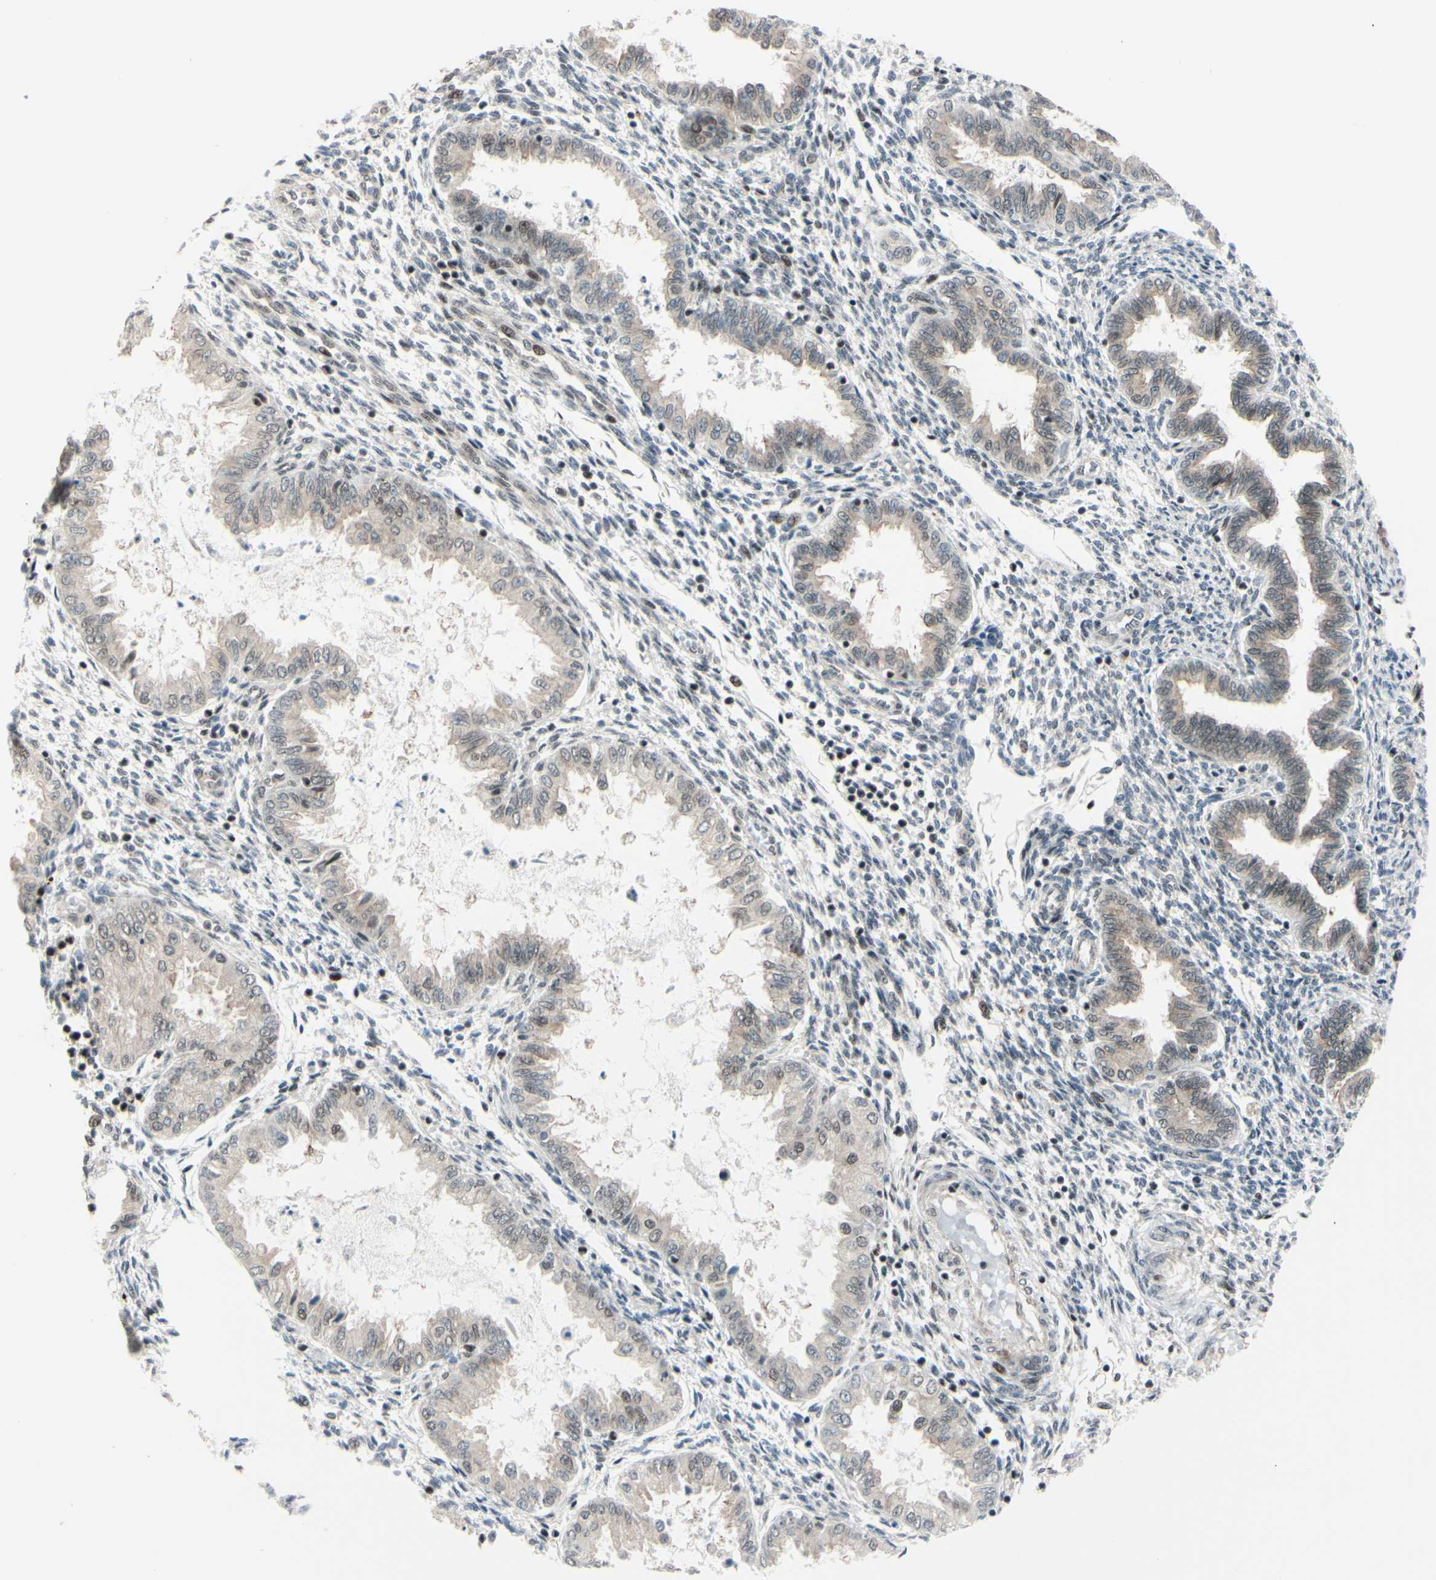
{"staining": {"intensity": "weak", "quantity": ">75%", "location": "cytoplasmic/membranous,nuclear"}, "tissue": "endometrium", "cell_type": "Cells in endometrial stroma", "image_type": "normal", "snomed": [{"axis": "morphology", "description": "Normal tissue, NOS"}, {"axis": "topography", "description": "Endometrium"}], "caption": "Brown immunohistochemical staining in benign endometrium displays weak cytoplasmic/membranous,nuclear staining in approximately >75% of cells in endometrial stroma. (Brightfield microscopy of DAB IHC at high magnification).", "gene": "BRMS1", "patient": {"sex": "female", "age": 33}}